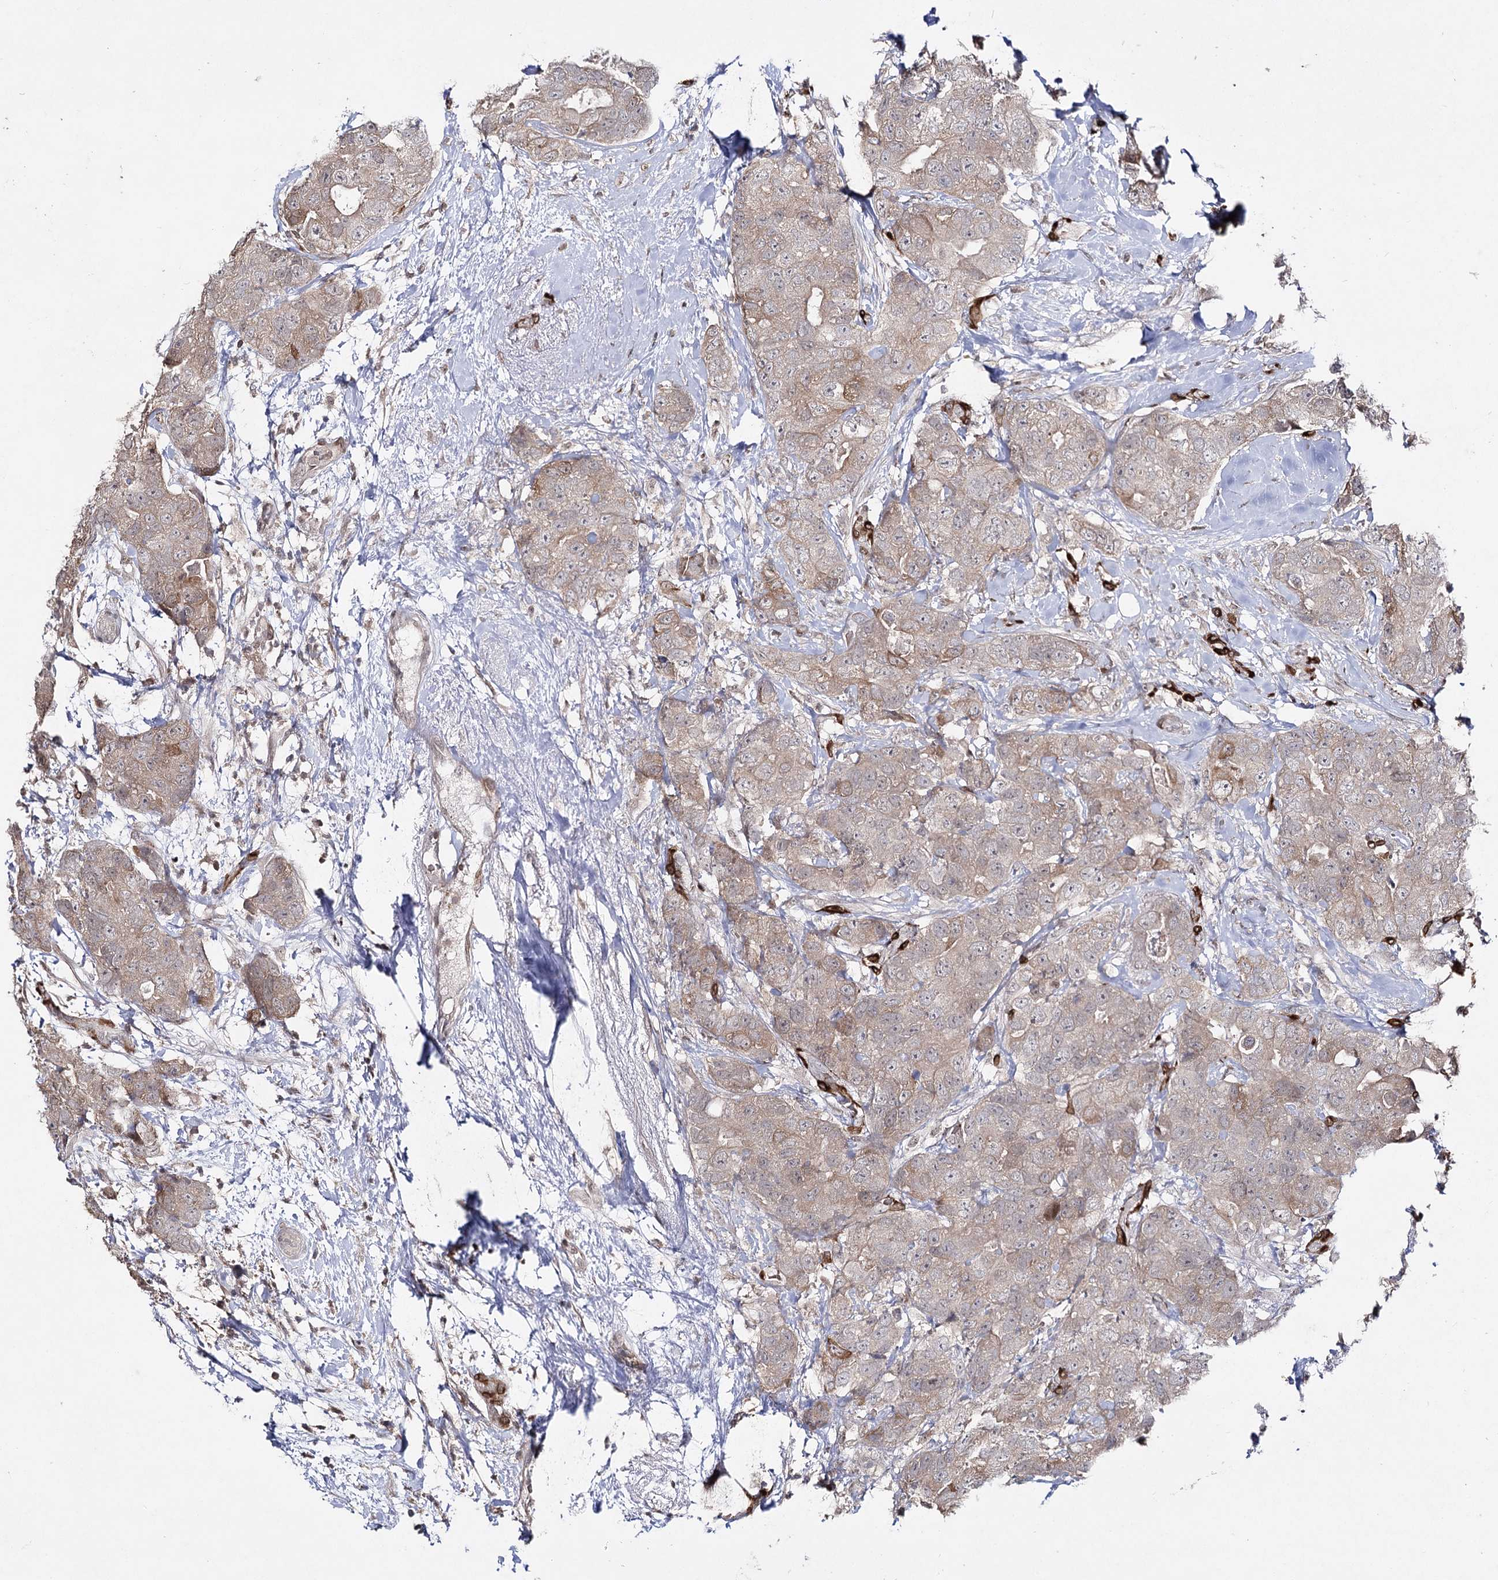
{"staining": {"intensity": "weak", "quantity": ">75%", "location": "cytoplasmic/membranous"}, "tissue": "breast cancer", "cell_type": "Tumor cells", "image_type": "cancer", "snomed": [{"axis": "morphology", "description": "Duct carcinoma"}, {"axis": "topography", "description": "Breast"}], "caption": "Breast cancer stained with a protein marker displays weak staining in tumor cells.", "gene": "HSD11B2", "patient": {"sex": "female", "age": 62}}